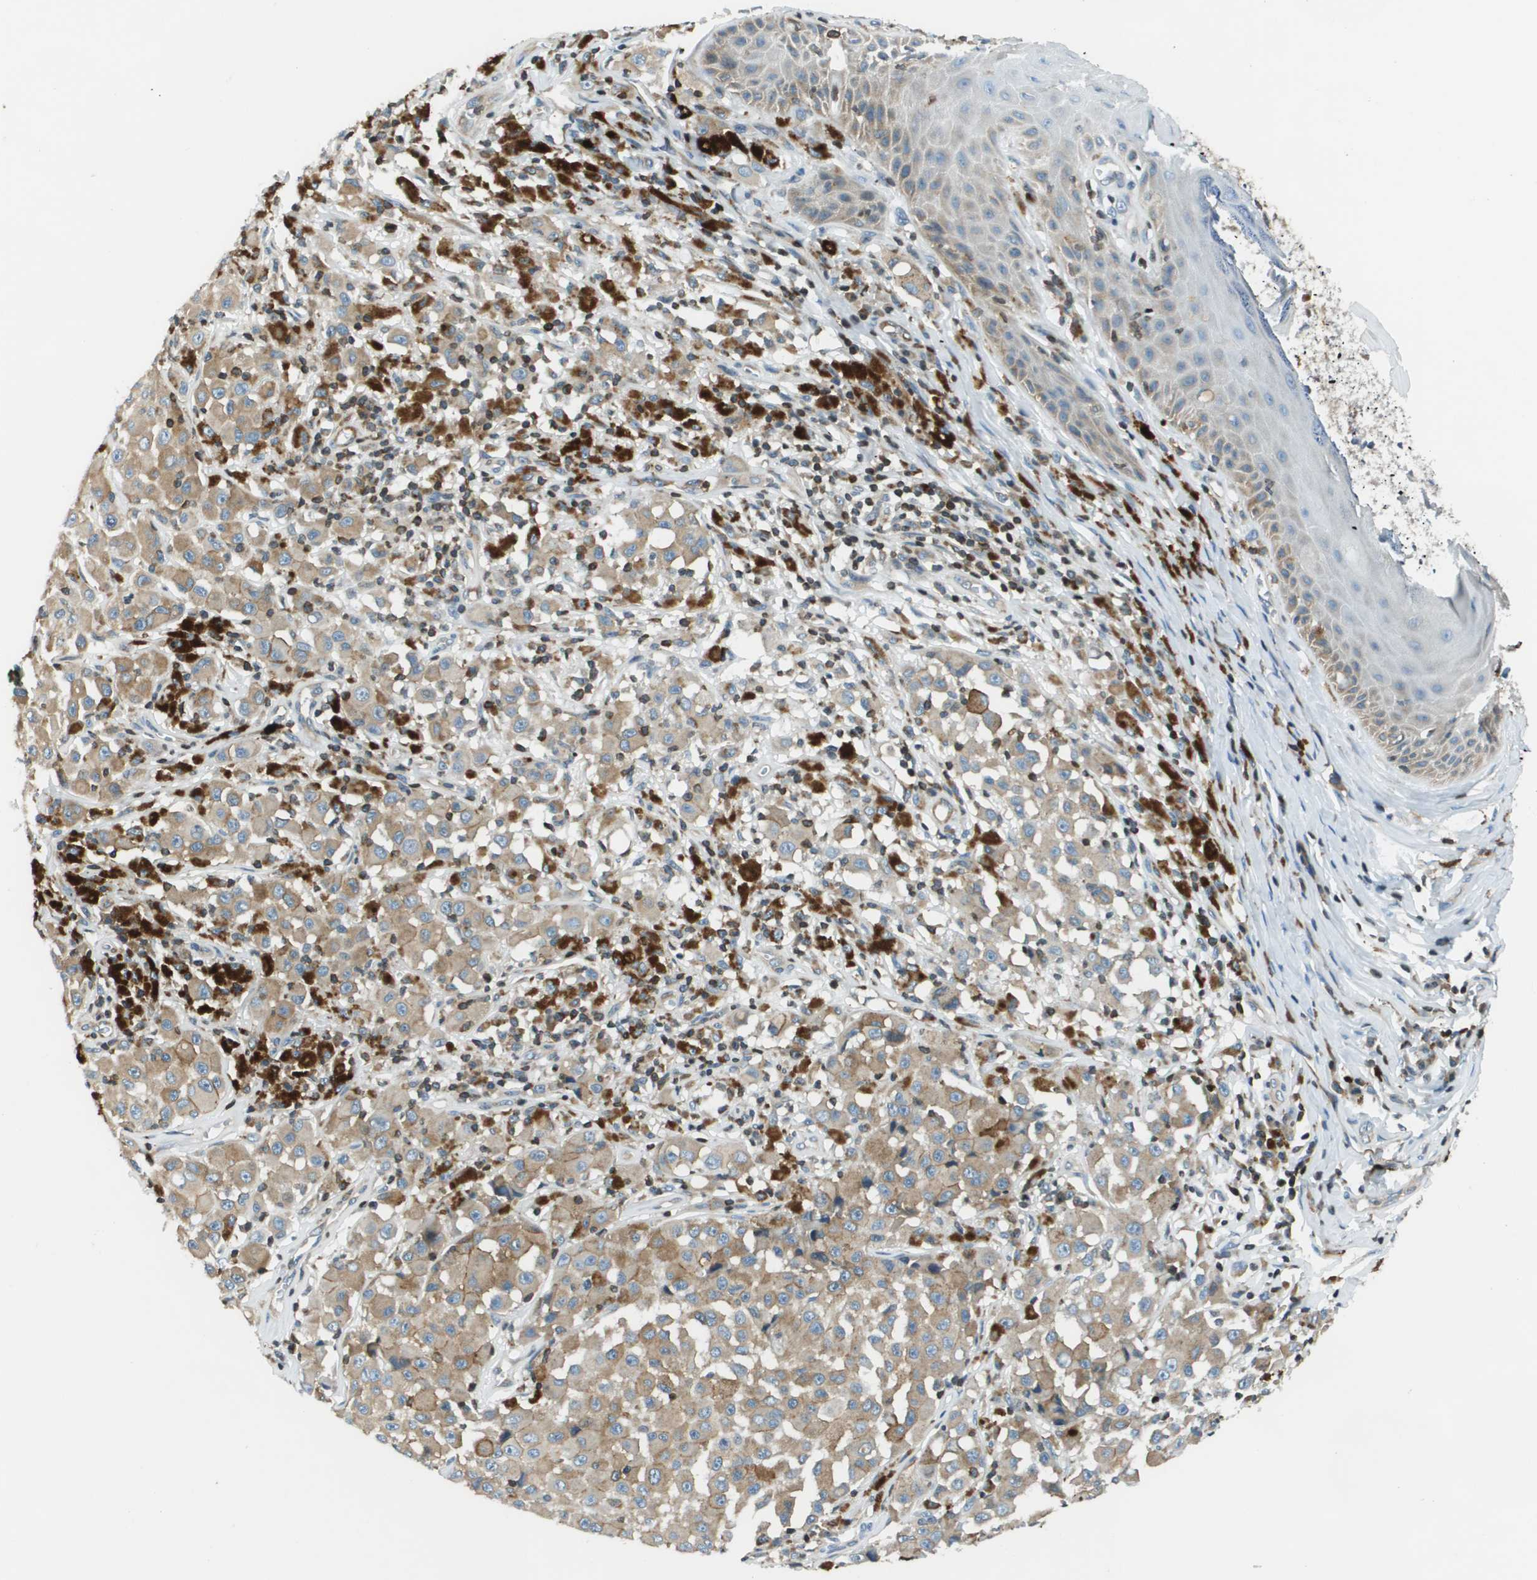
{"staining": {"intensity": "weak", "quantity": ">75%", "location": "cytoplasmic/membranous"}, "tissue": "melanoma", "cell_type": "Tumor cells", "image_type": "cancer", "snomed": [{"axis": "morphology", "description": "Malignant melanoma, NOS"}, {"axis": "topography", "description": "Skin"}], "caption": "DAB immunohistochemical staining of malignant melanoma exhibits weak cytoplasmic/membranous protein expression in approximately >75% of tumor cells.", "gene": "ESYT1", "patient": {"sex": "male", "age": 84}}